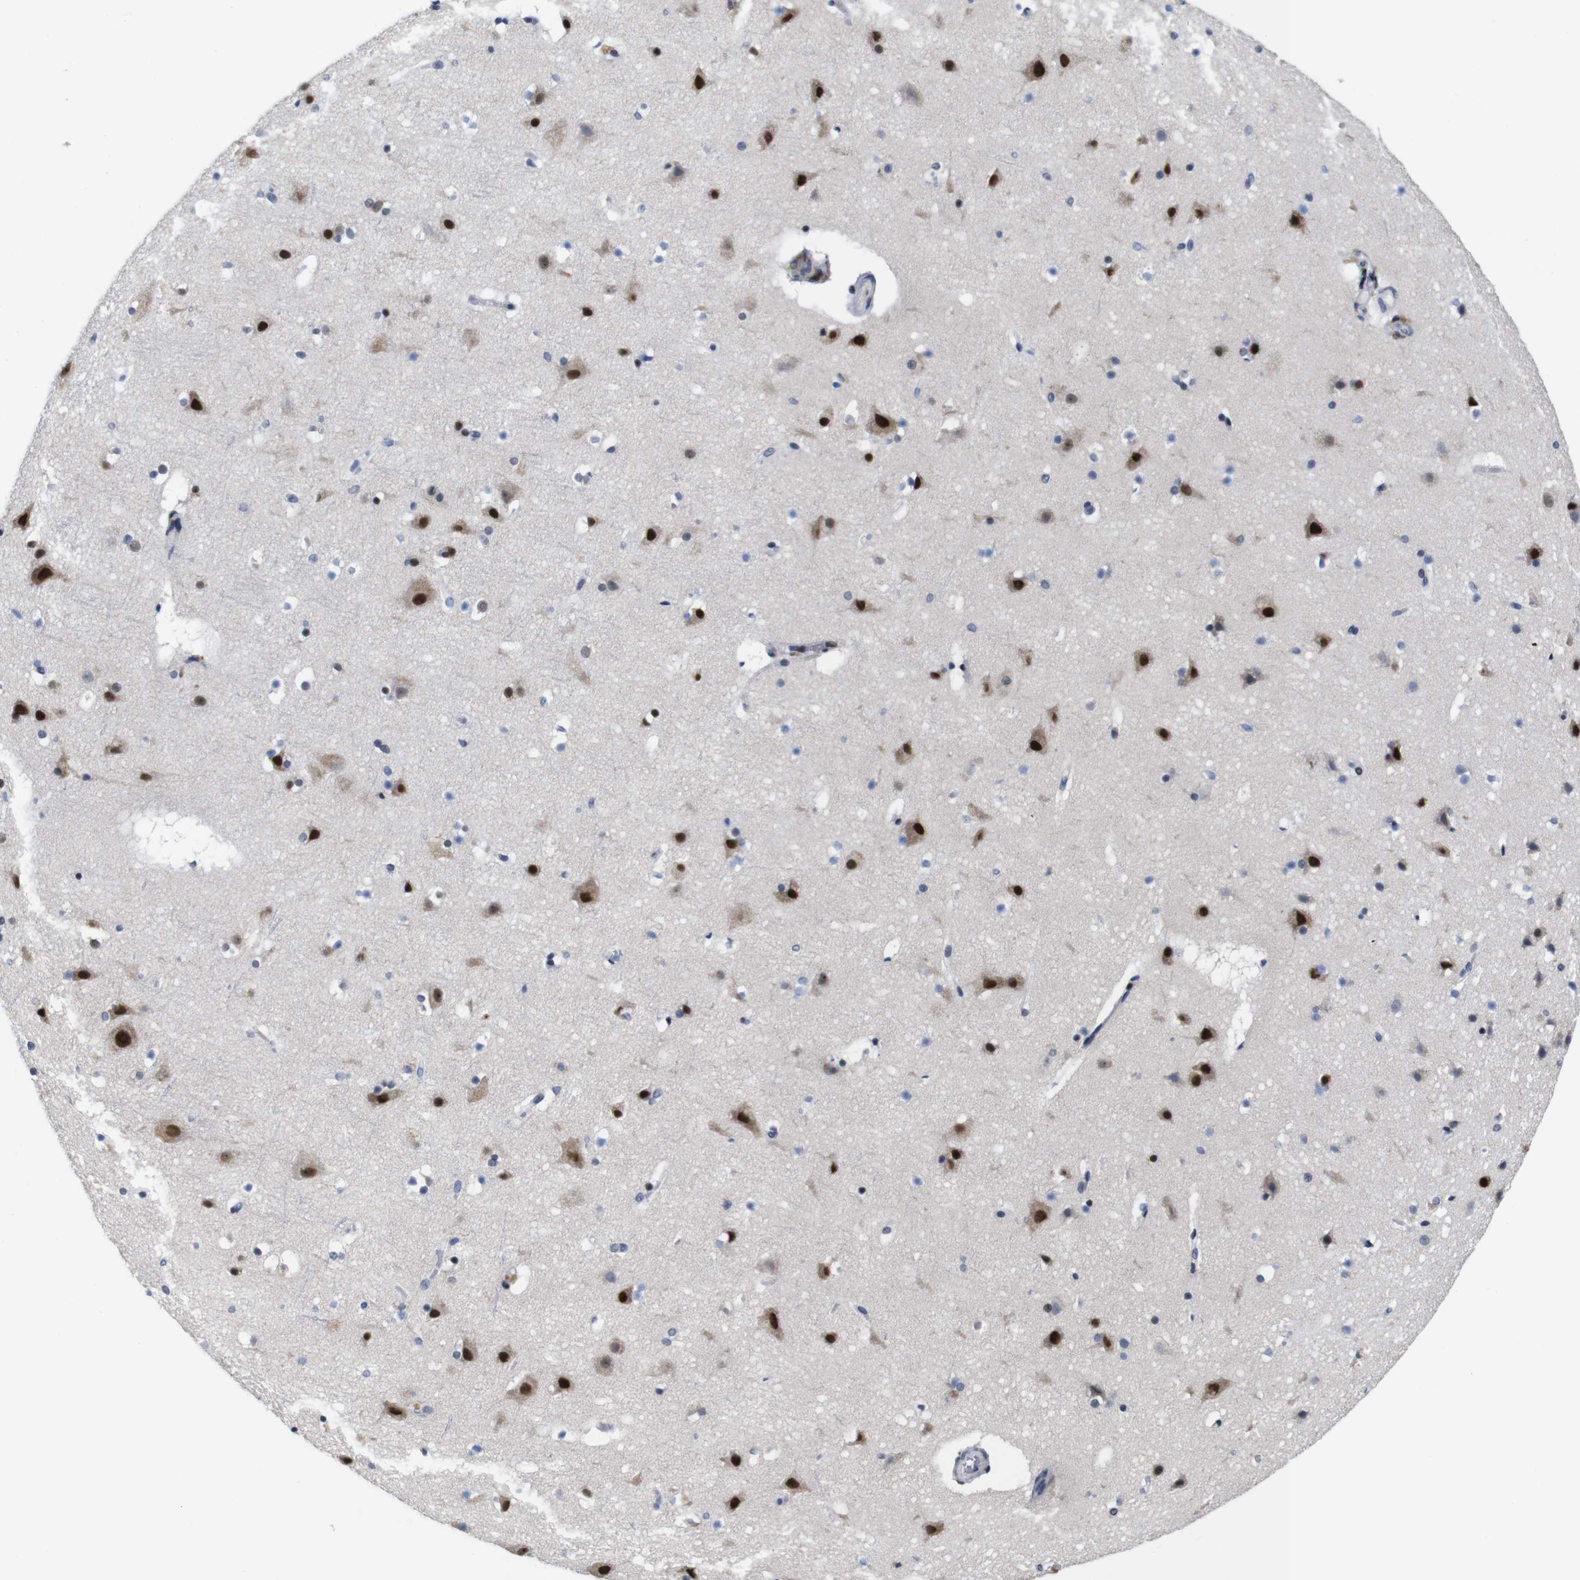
{"staining": {"intensity": "moderate", "quantity": "<25%", "location": "nuclear"}, "tissue": "cerebral cortex", "cell_type": "Endothelial cells", "image_type": "normal", "snomed": [{"axis": "morphology", "description": "Normal tissue, NOS"}, {"axis": "topography", "description": "Cerebral cortex"}], "caption": "Benign cerebral cortex reveals moderate nuclear positivity in about <25% of endothelial cells, visualized by immunohistochemistry.", "gene": "GATA6", "patient": {"sex": "male", "age": 45}}